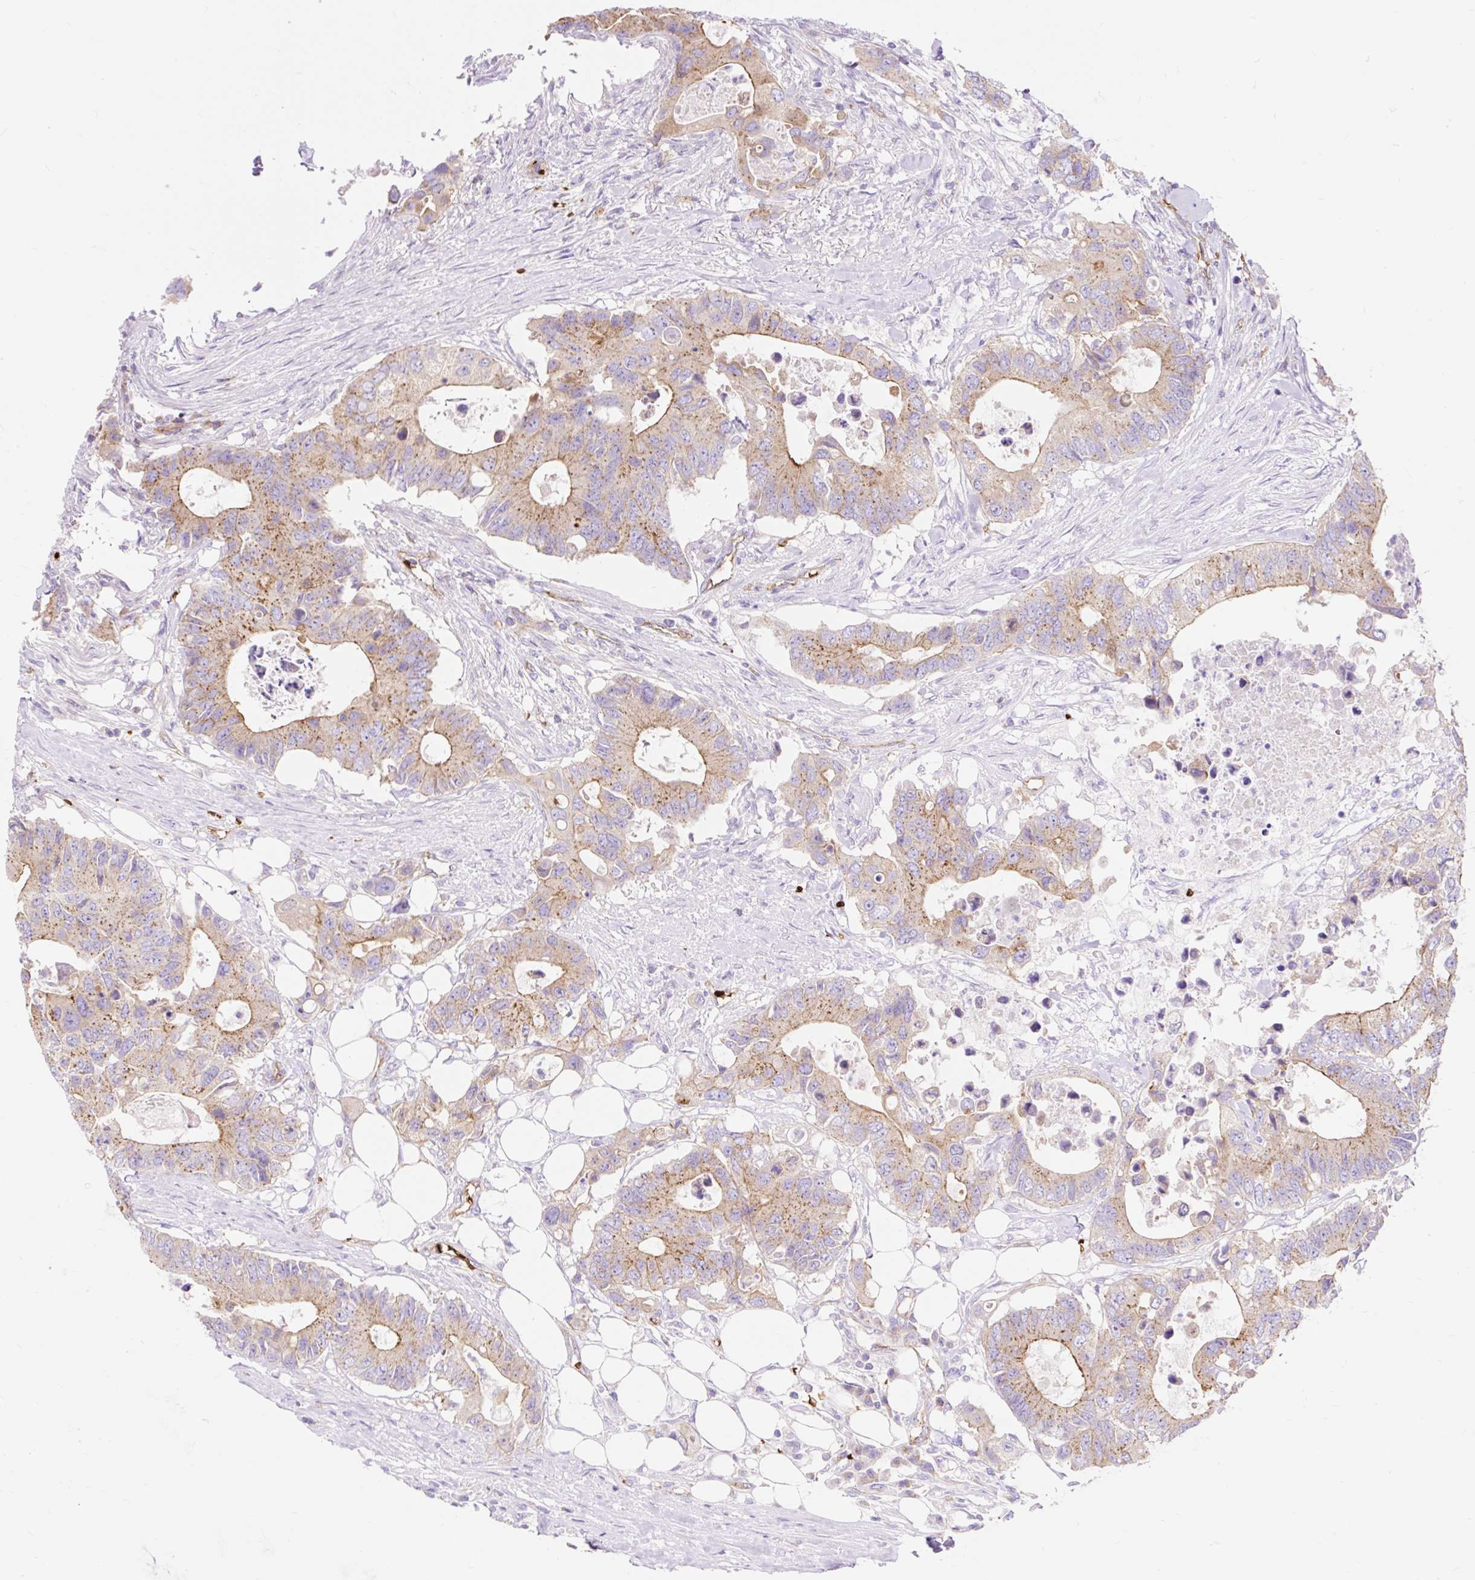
{"staining": {"intensity": "moderate", "quantity": "25%-75%", "location": "cytoplasmic/membranous"}, "tissue": "colorectal cancer", "cell_type": "Tumor cells", "image_type": "cancer", "snomed": [{"axis": "morphology", "description": "Adenocarcinoma, NOS"}, {"axis": "topography", "description": "Colon"}], "caption": "The image displays staining of colorectal adenocarcinoma, revealing moderate cytoplasmic/membranous protein staining (brown color) within tumor cells.", "gene": "HIP1R", "patient": {"sex": "male", "age": 71}}